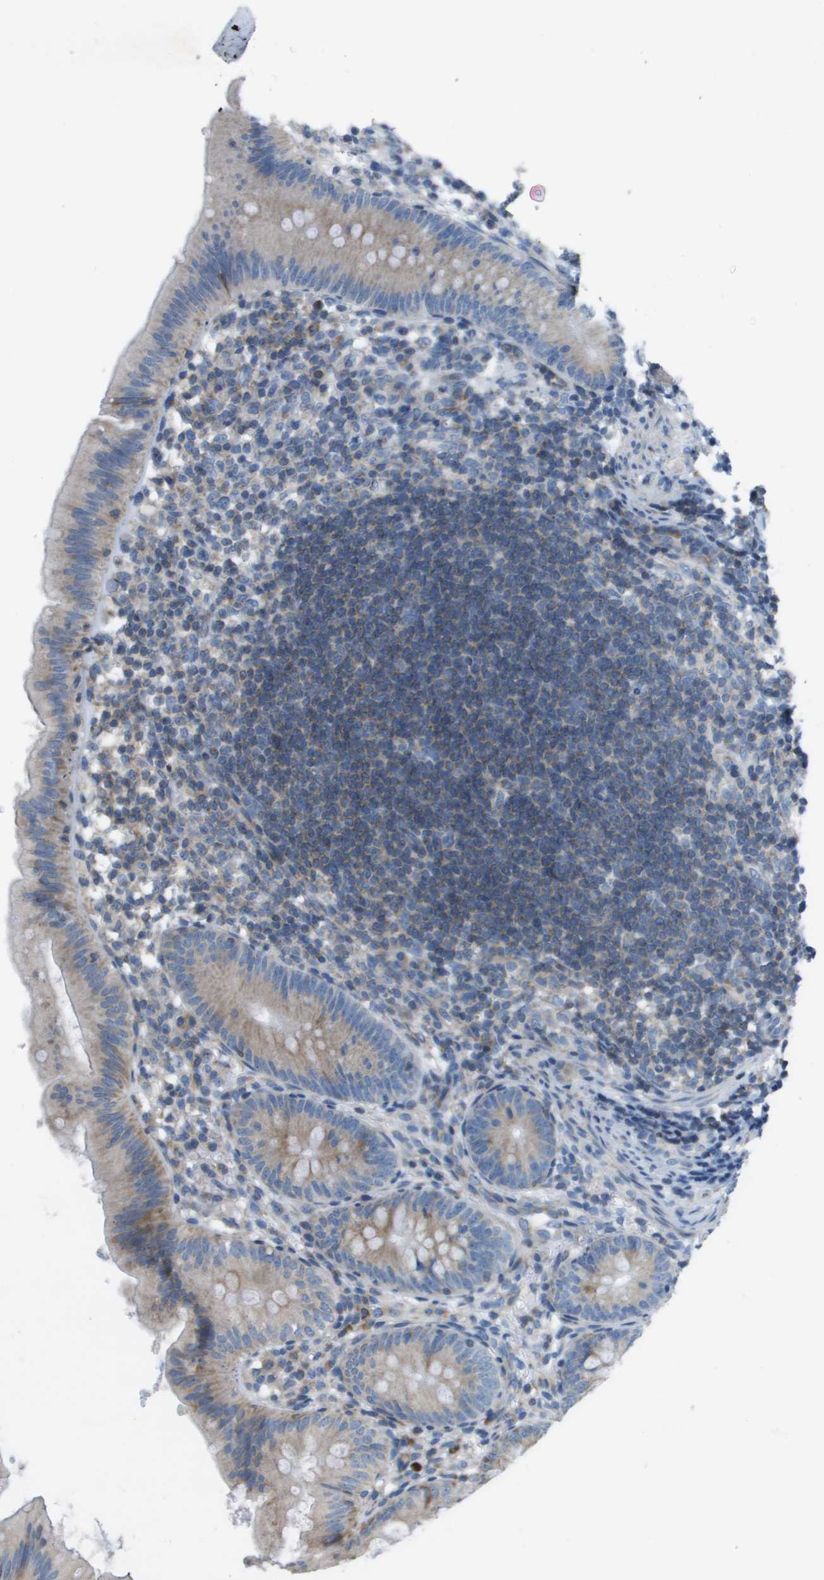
{"staining": {"intensity": "moderate", "quantity": "25%-75%", "location": "cytoplasmic/membranous"}, "tissue": "appendix", "cell_type": "Glandular cells", "image_type": "normal", "snomed": [{"axis": "morphology", "description": "Normal tissue, NOS"}, {"axis": "topography", "description": "Appendix"}], "caption": "IHC photomicrograph of normal human appendix stained for a protein (brown), which exhibits medium levels of moderate cytoplasmic/membranous positivity in about 25%-75% of glandular cells.", "gene": "GALNT6", "patient": {"sex": "male", "age": 1}}